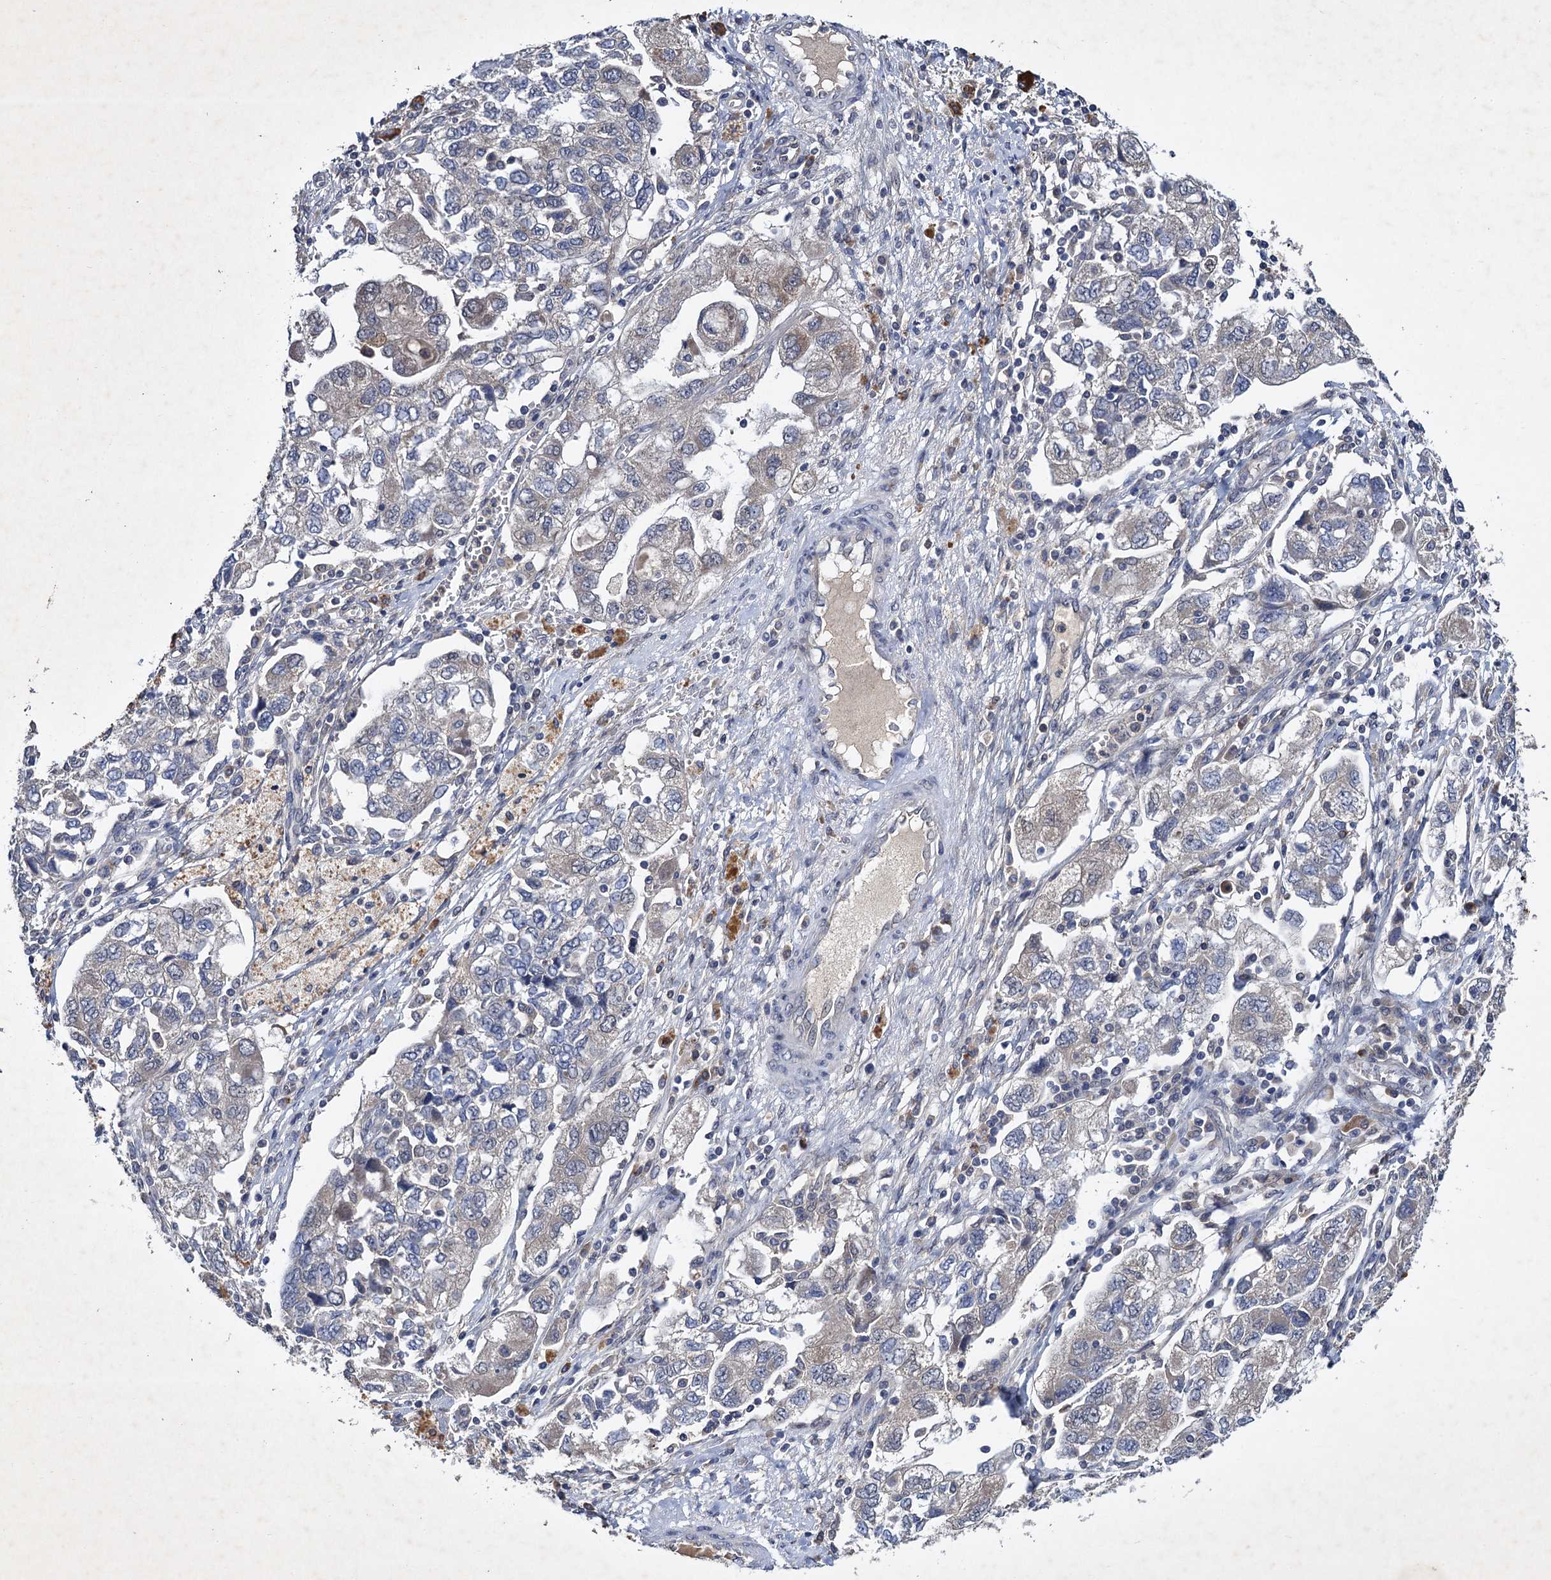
{"staining": {"intensity": "negative", "quantity": "none", "location": "none"}, "tissue": "ovarian cancer", "cell_type": "Tumor cells", "image_type": "cancer", "snomed": [{"axis": "morphology", "description": "Carcinoma, NOS"}, {"axis": "morphology", "description": "Cystadenocarcinoma, serous, NOS"}, {"axis": "topography", "description": "Ovary"}], "caption": "DAB (3,3'-diaminobenzidine) immunohistochemical staining of ovarian cancer displays no significant staining in tumor cells.", "gene": "TMEM39B", "patient": {"sex": "female", "age": 69}}